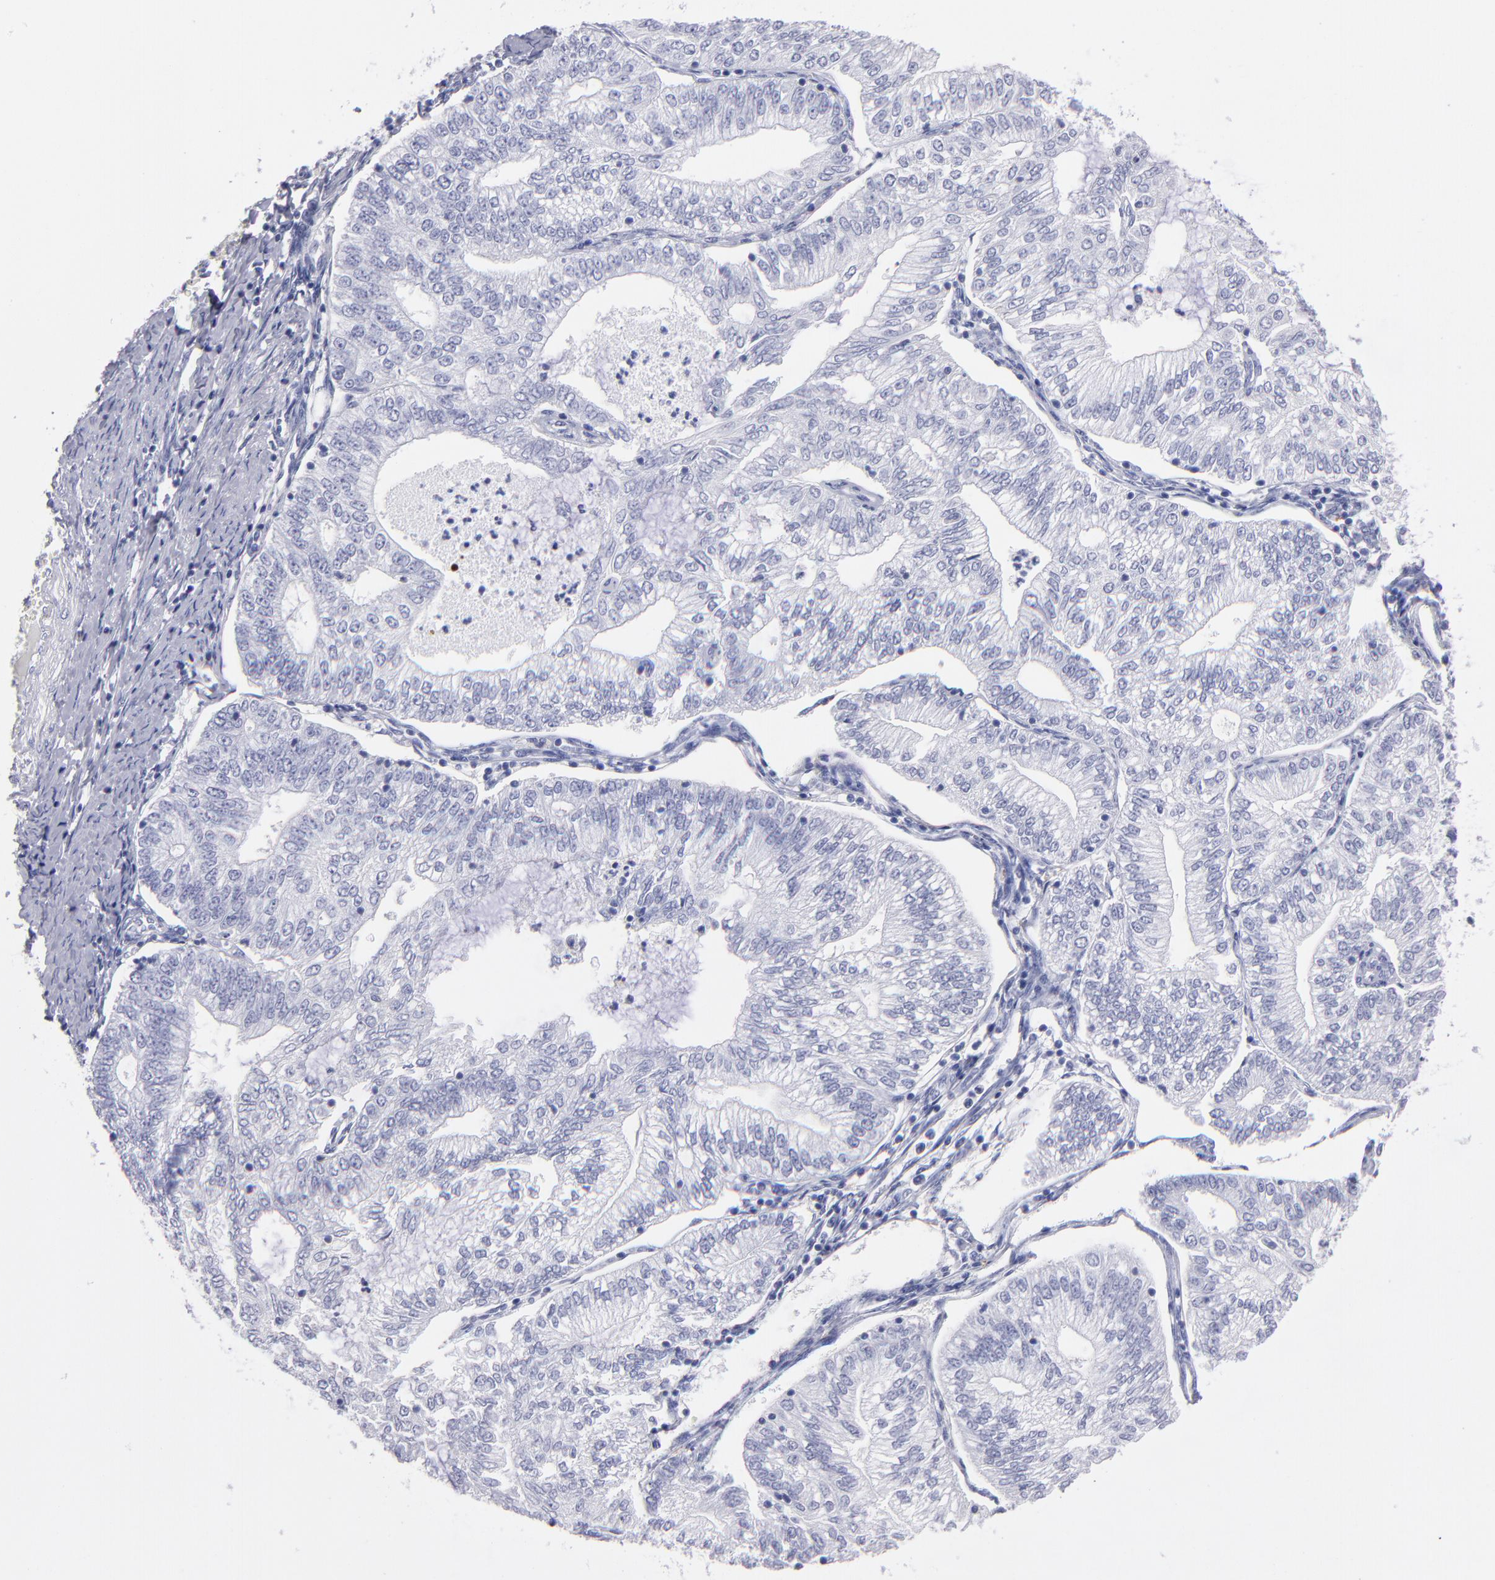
{"staining": {"intensity": "negative", "quantity": "none", "location": "none"}, "tissue": "endometrial cancer", "cell_type": "Tumor cells", "image_type": "cancer", "snomed": [{"axis": "morphology", "description": "Adenocarcinoma, NOS"}, {"axis": "topography", "description": "Endometrium"}], "caption": "This image is of endometrial cancer (adenocarcinoma) stained with immunohistochemistry (IHC) to label a protein in brown with the nuclei are counter-stained blue. There is no staining in tumor cells. Brightfield microscopy of IHC stained with DAB (3,3'-diaminobenzidine) (brown) and hematoxylin (blue), captured at high magnification.", "gene": "MB", "patient": {"sex": "female", "age": 69}}